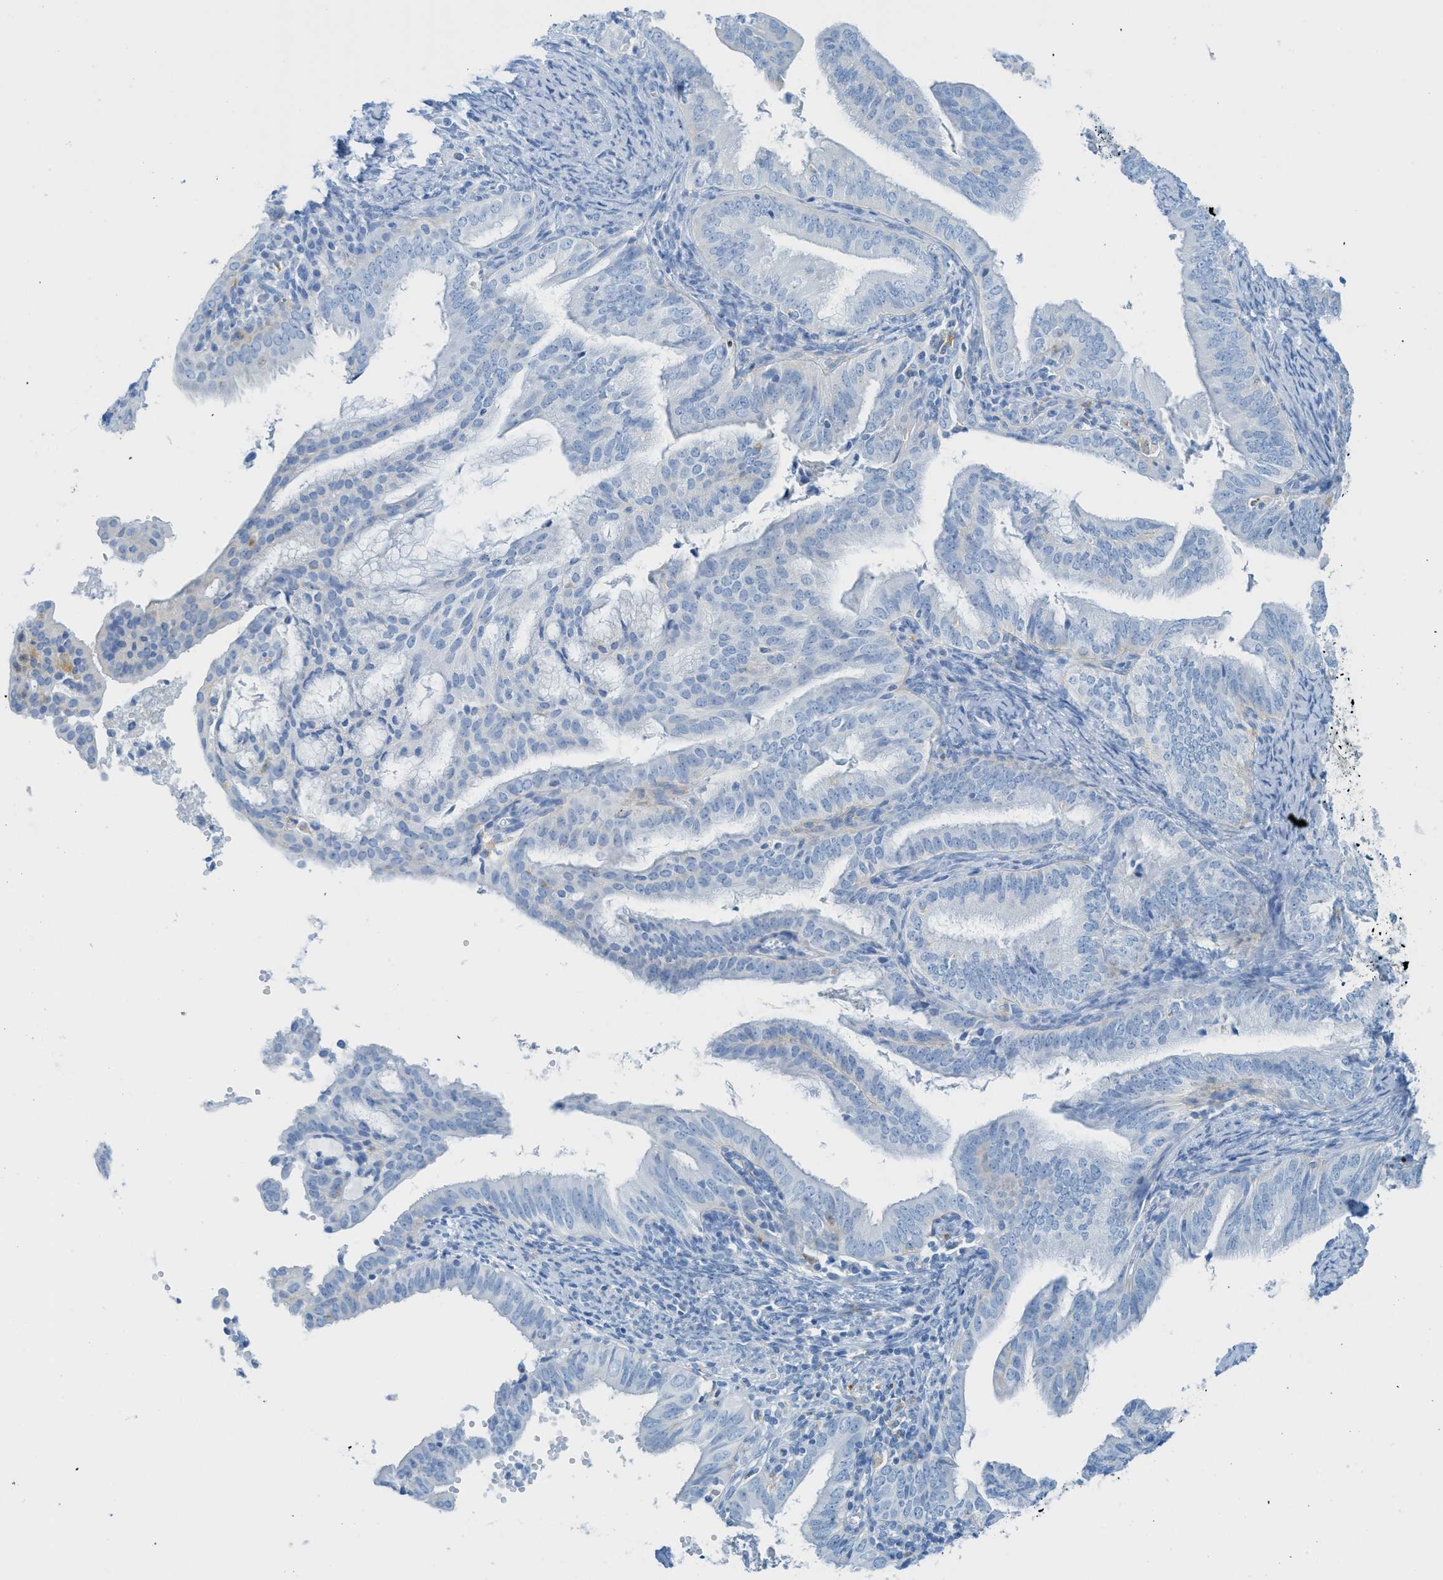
{"staining": {"intensity": "negative", "quantity": "none", "location": "none"}, "tissue": "endometrial cancer", "cell_type": "Tumor cells", "image_type": "cancer", "snomed": [{"axis": "morphology", "description": "Adenocarcinoma, NOS"}, {"axis": "topography", "description": "Endometrium"}], "caption": "A micrograph of endometrial adenocarcinoma stained for a protein exhibits no brown staining in tumor cells. The staining is performed using DAB (3,3'-diaminobenzidine) brown chromogen with nuclei counter-stained in using hematoxylin.", "gene": "C21orf62", "patient": {"sex": "female", "age": 58}}